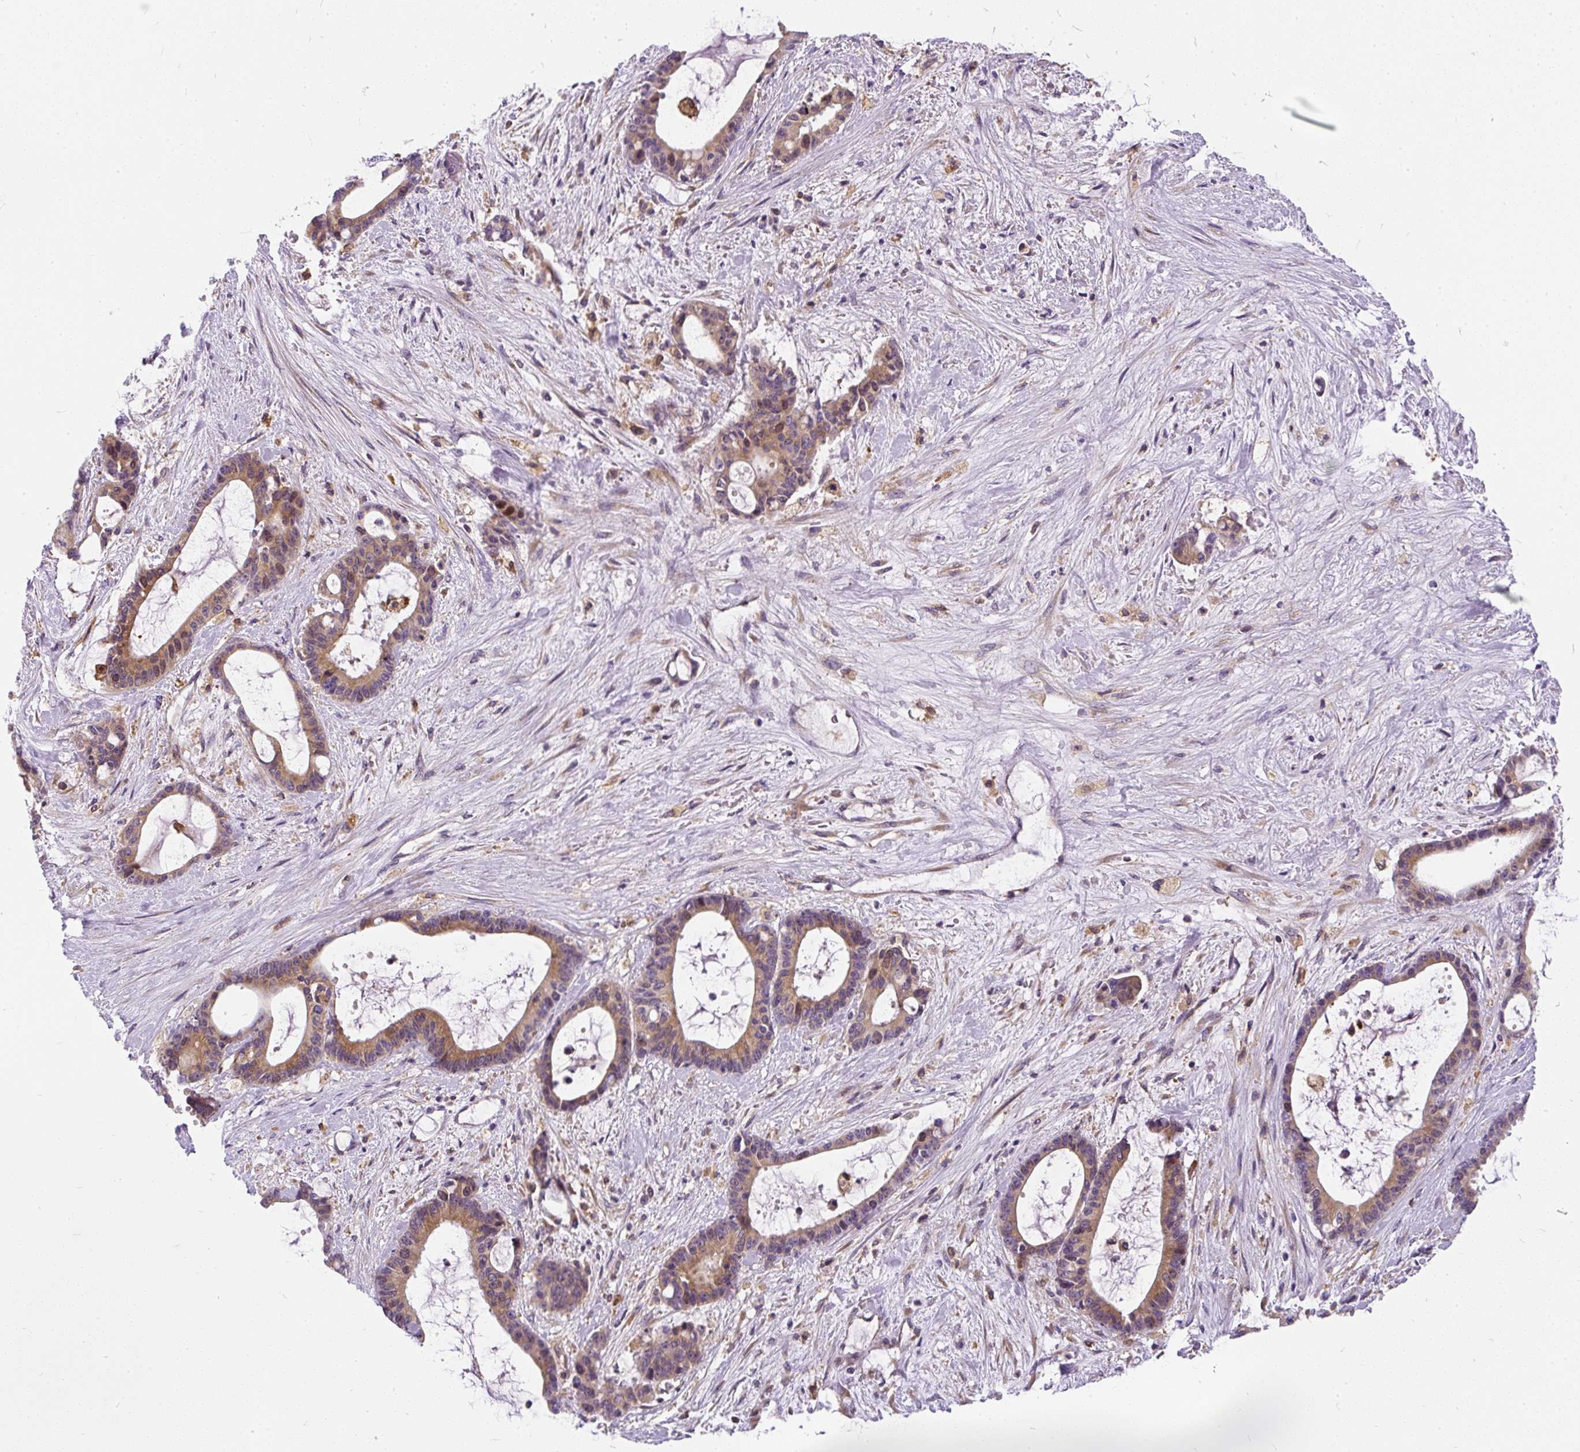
{"staining": {"intensity": "moderate", "quantity": ">75%", "location": "cytoplasmic/membranous,nuclear"}, "tissue": "liver cancer", "cell_type": "Tumor cells", "image_type": "cancer", "snomed": [{"axis": "morphology", "description": "Normal tissue, NOS"}, {"axis": "morphology", "description": "Cholangiocarcinoma"}, {"axis": "topography", "description": "Liver"}, {"axis": "topography", "description": "Peripheral nerve tissue"}], "caption": "Human liver cancer (cholangiocarcinoma) stained for a protein (brown) displays moderate cytoplasmic/membranous and nuclear positive positivity in about >75% of tumor cells.", "gene": "CYP20A1", "patient": {"sex": "female", "age": 73}}